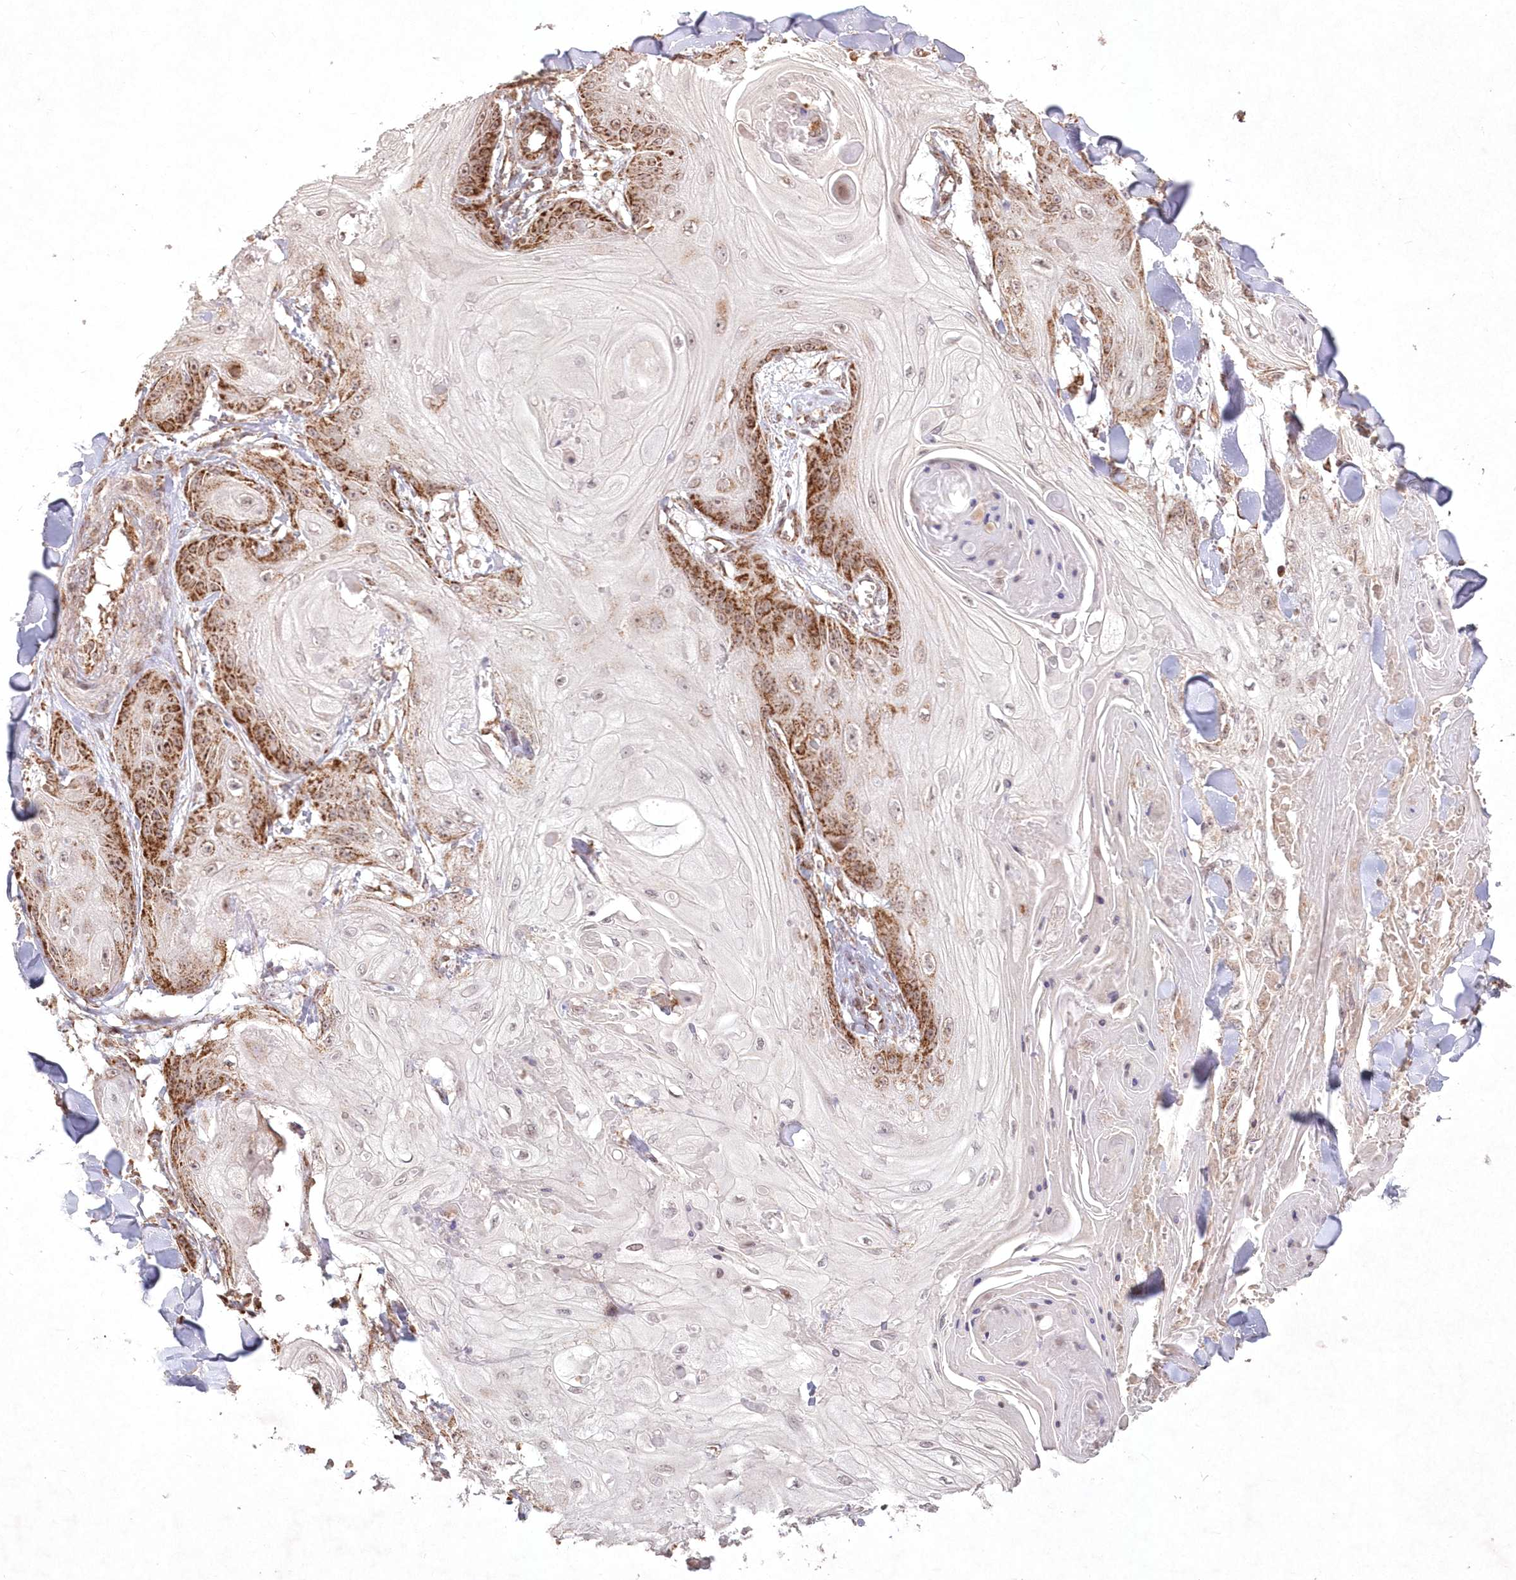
{"staining": {"intensity": "strong", "quantity": "25%-75%", "location": "cytoplasmic/membranous"}, "tissue": "skin cancer", "cell_type": "Tumor cells", "image_type": "cancer", "snomed": [{"axis": "morphology", "description": "Squamous cell carcinoma, NOS"}, {"axis": "topography", "description": "Skin"}], "caption": "Protein expression analysis of human skin squamous cell carcinoma reveals strong cytoplasmic/membranous positivity in about 25%-75% of tumor cells.", "gene": "LRPPRC", "patient": {"sex": "male", "age": 74}}